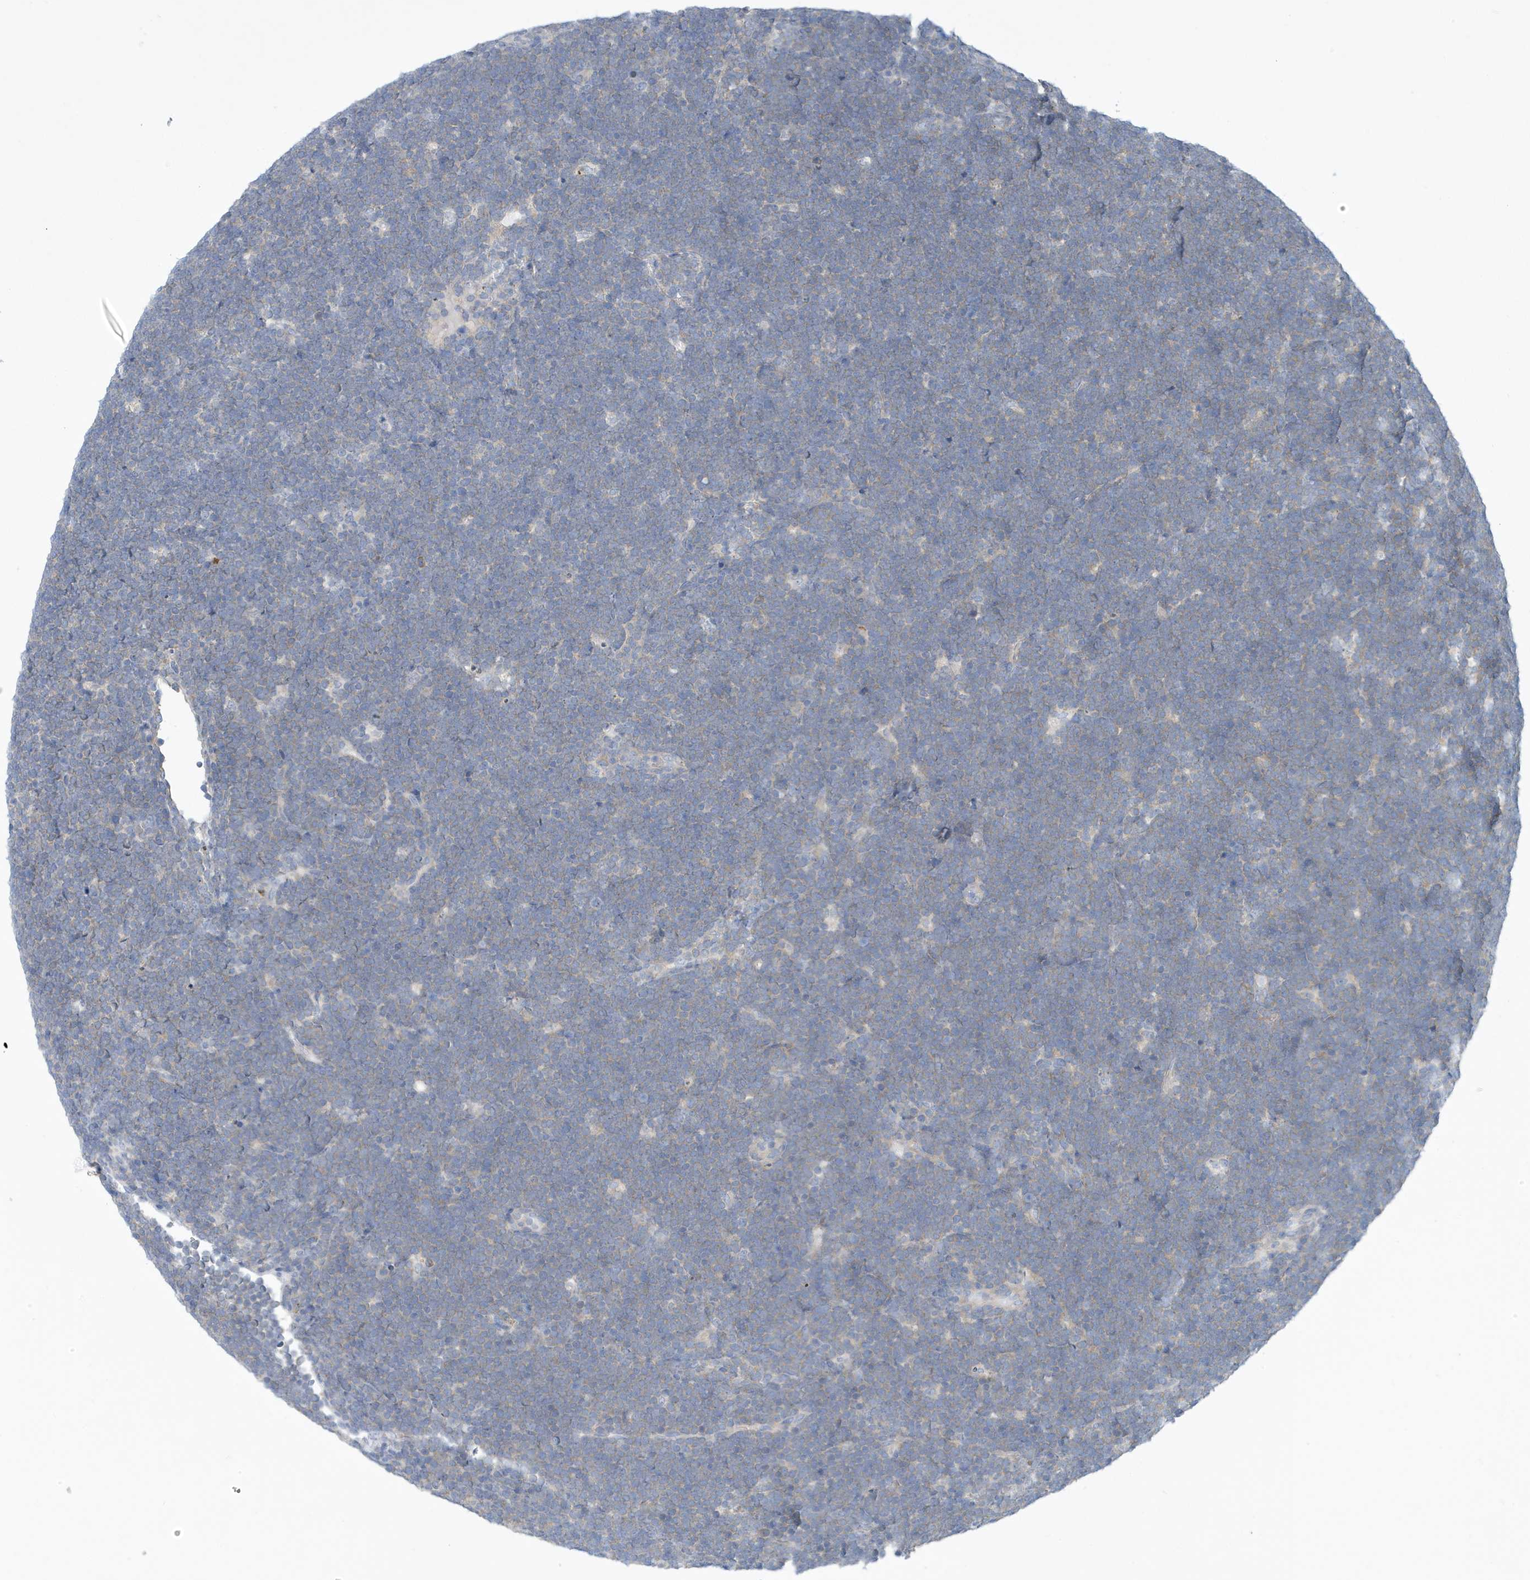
{"staining": {"intensity": "negative", "quantity": "none", "location": "none"}, "tissue": "lymphoma", "cell_type": "Tumor cells", "image_type": "cancer", "snomed": [{"axis": "morphology", "description": "Malignant lymphoma, non-Hodgkin's type, High grade"}, {"axis": "topography", "description": "Lymph node"}], "caption": "Human high-grade malignant lymphoma, non-Hodgkin's type stained for a protein using IHC reveals no expression in tumor cells.", "gene": "VTA1", "patient": {"sex": "male", "age": 13}}